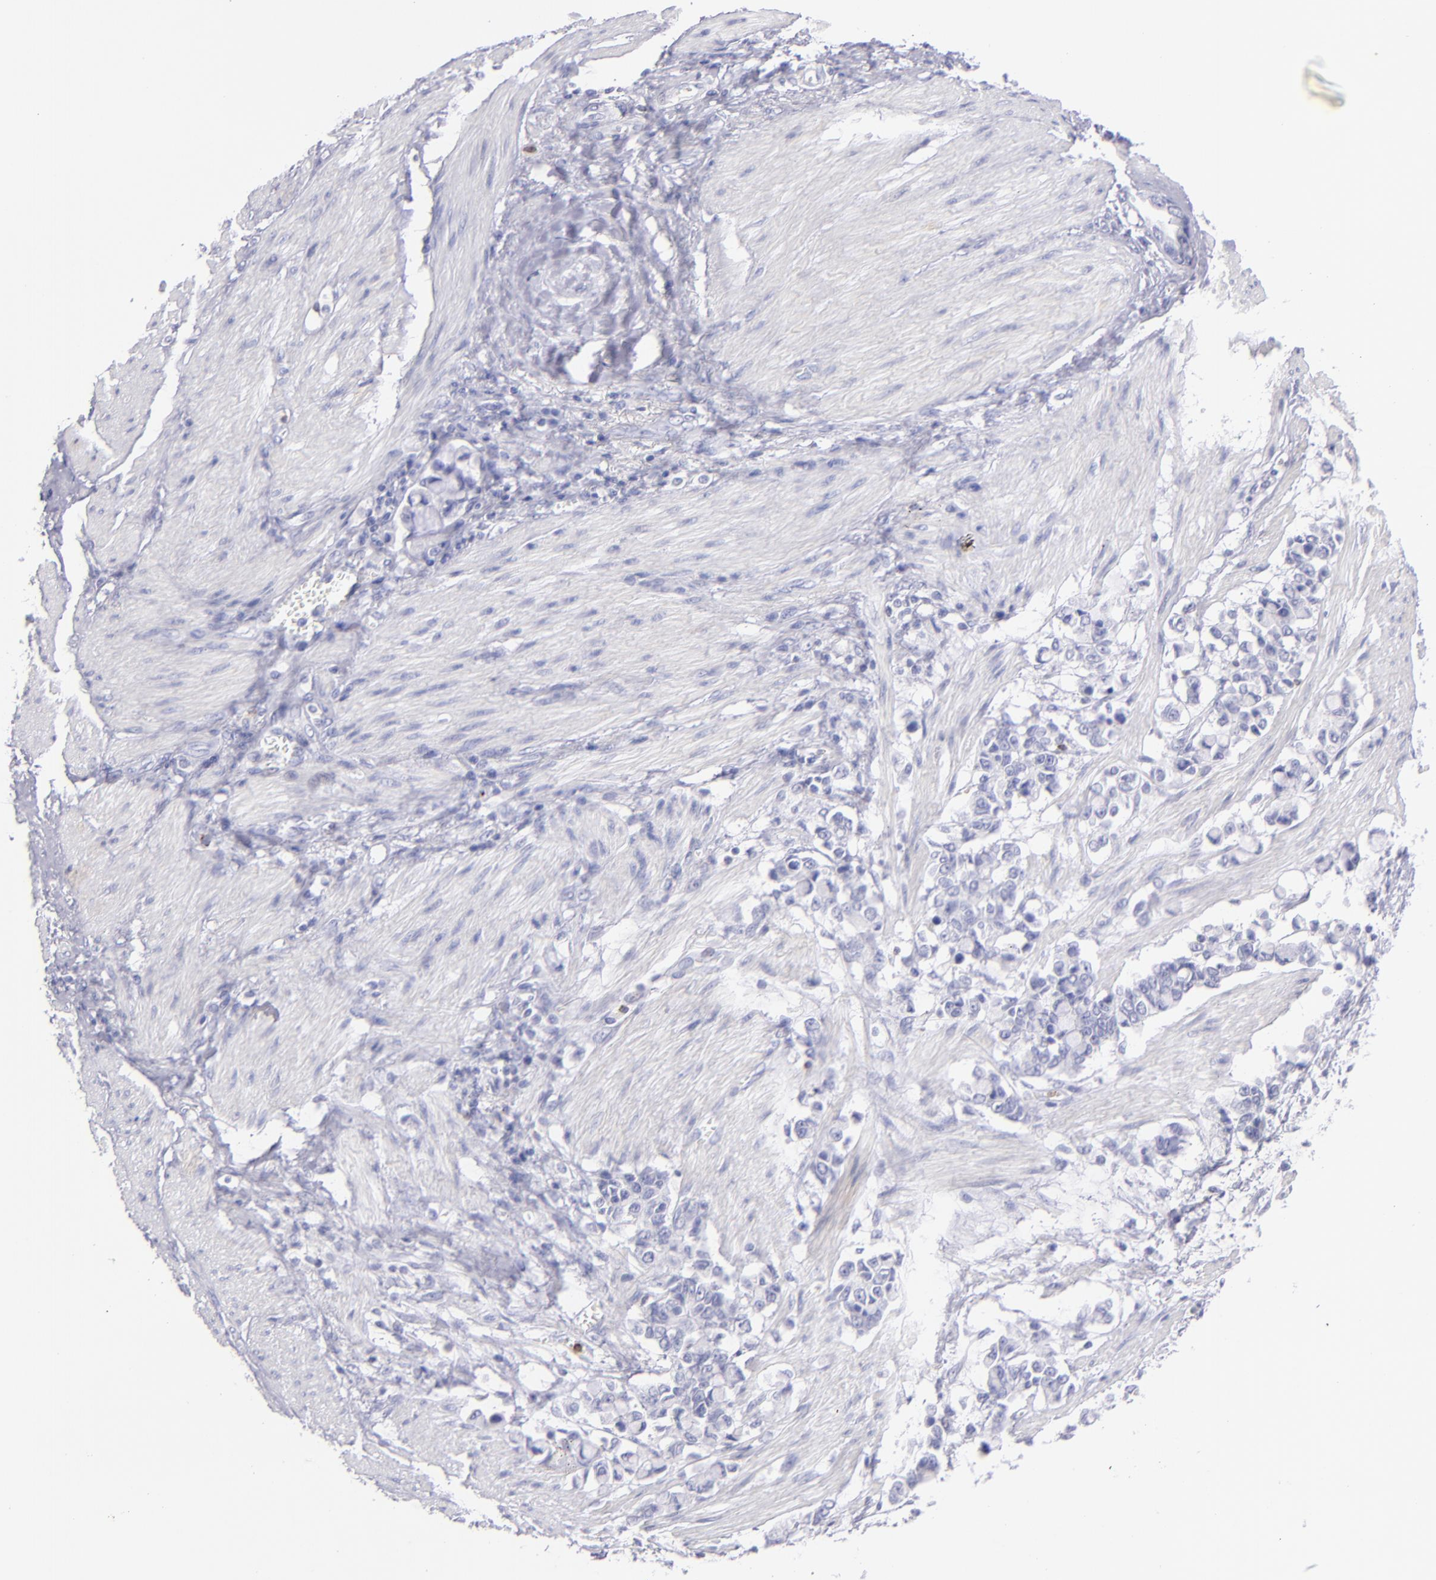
{"staining": {"intensity": "negative", "quantity": "none", "location": "none"}, "tissue": "stomach cancer", "cell_type": "Tumor cells", "image_type": "cancer", "snomed": [{"axis": "morphology", "description": "Adenocarcinoma, NOS"}, {"axis": "topography", "description": "Stomach"}], "caption": "The image exhibits no significant staining in tumor cells of stomach cancer. The staining was performed using DAB to visualize the protein expression in brown, while the nuclei were stained in blue with hematoxylin (Magnification: 20x).", "gene": "PRF1", "patient": {"sex": "male", "age": 78}}